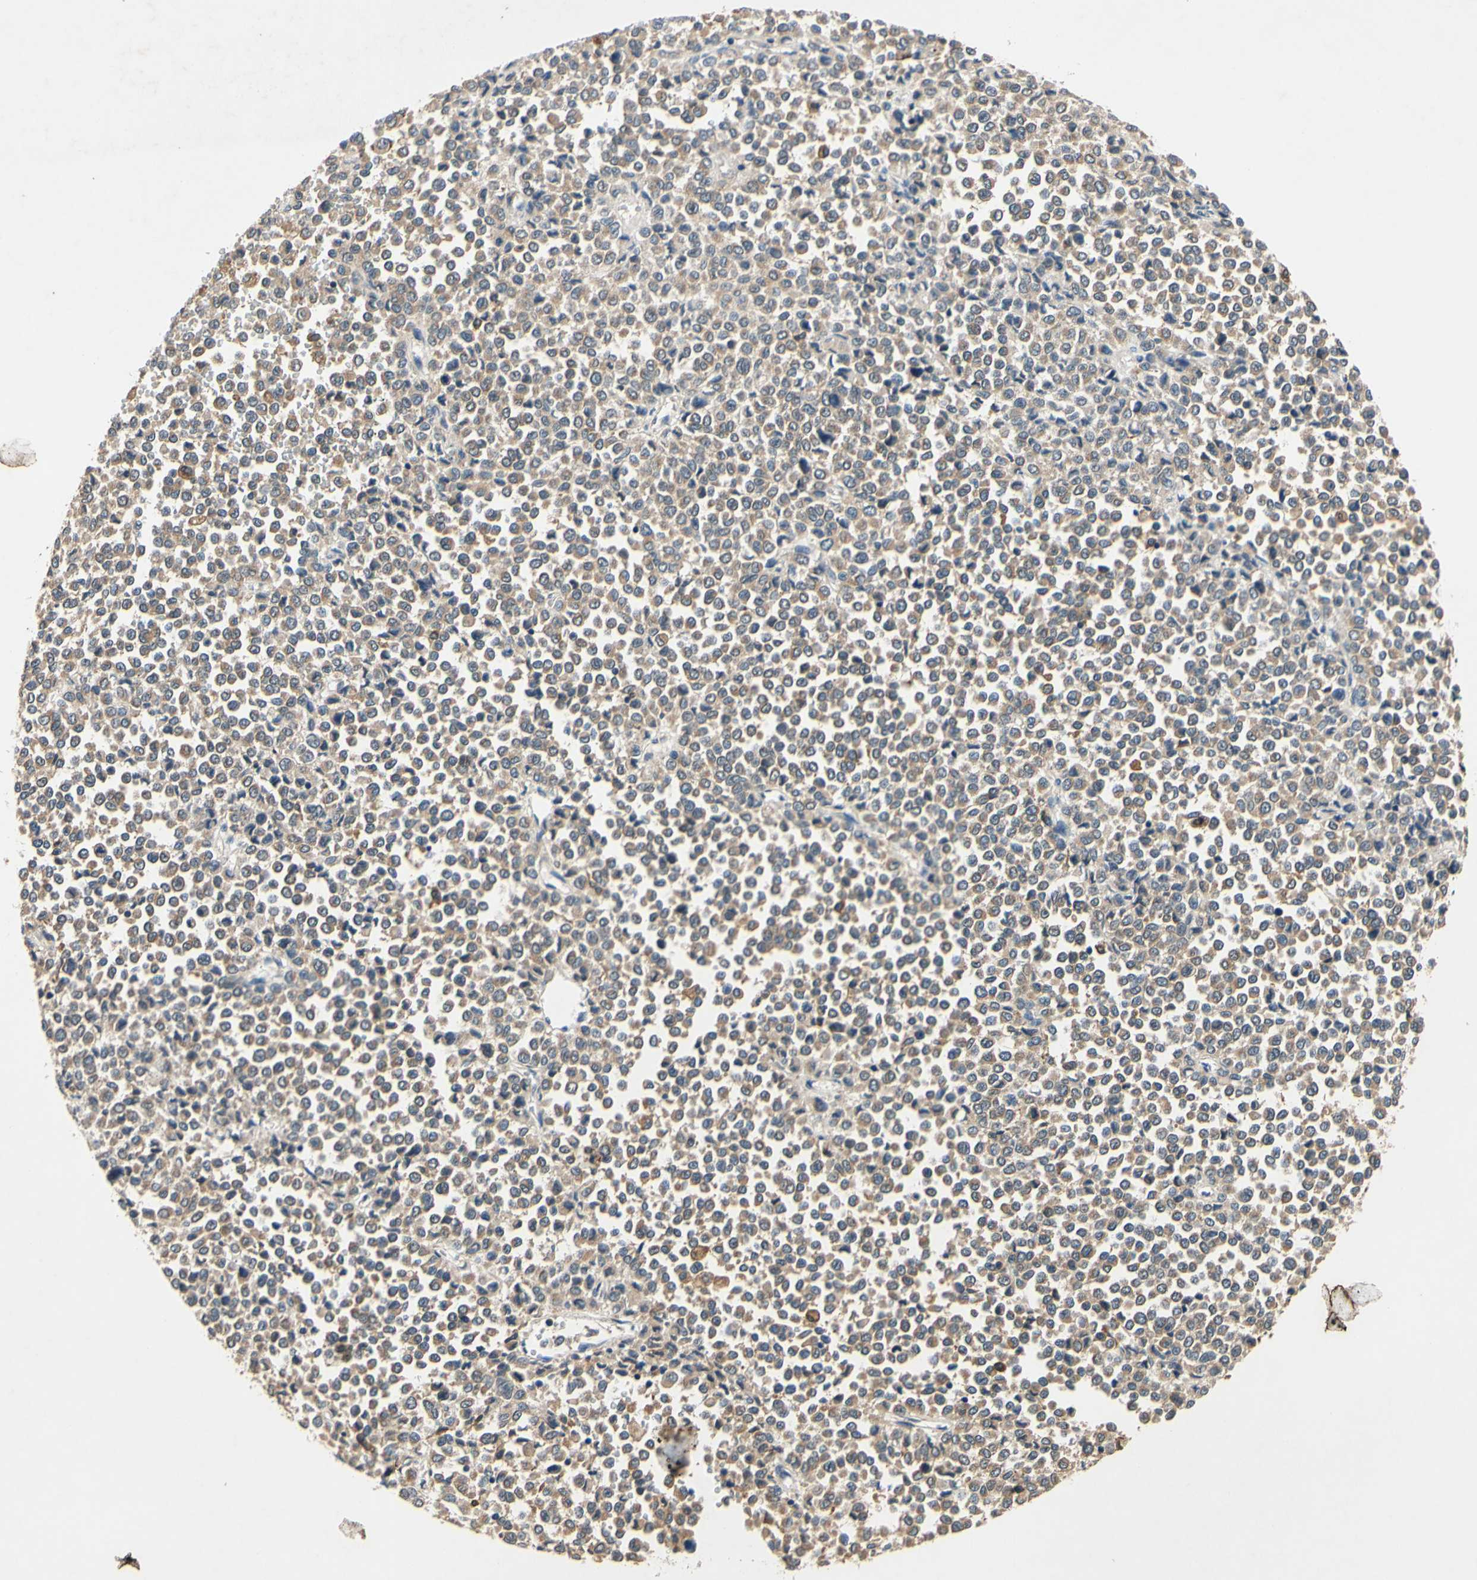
{"staining": {"intensity": "weak", "quantity": "25%-75%", "location": "cytoplasmic/membranous"}, "tissue": "melanoma", "cell_type": "Tumor cells", "image_type": "cancer", "snomed": [{"axis": "morphology", "description": "Malignant melanoma, Metastatic site"}, {"axis": "topography", "description": "Pancreas"}], "caption": "Immunohistochemistry (IHC) photomicrograph of human malignant melanoma (metastatic site) stained for a protein (brown), which shows low levels of weak cytoplasmic/membranous staining in about 25%-75% of tumor cells.", "gene": "PLA2G4A", "patient": {"sex": "female", "age": 30}}